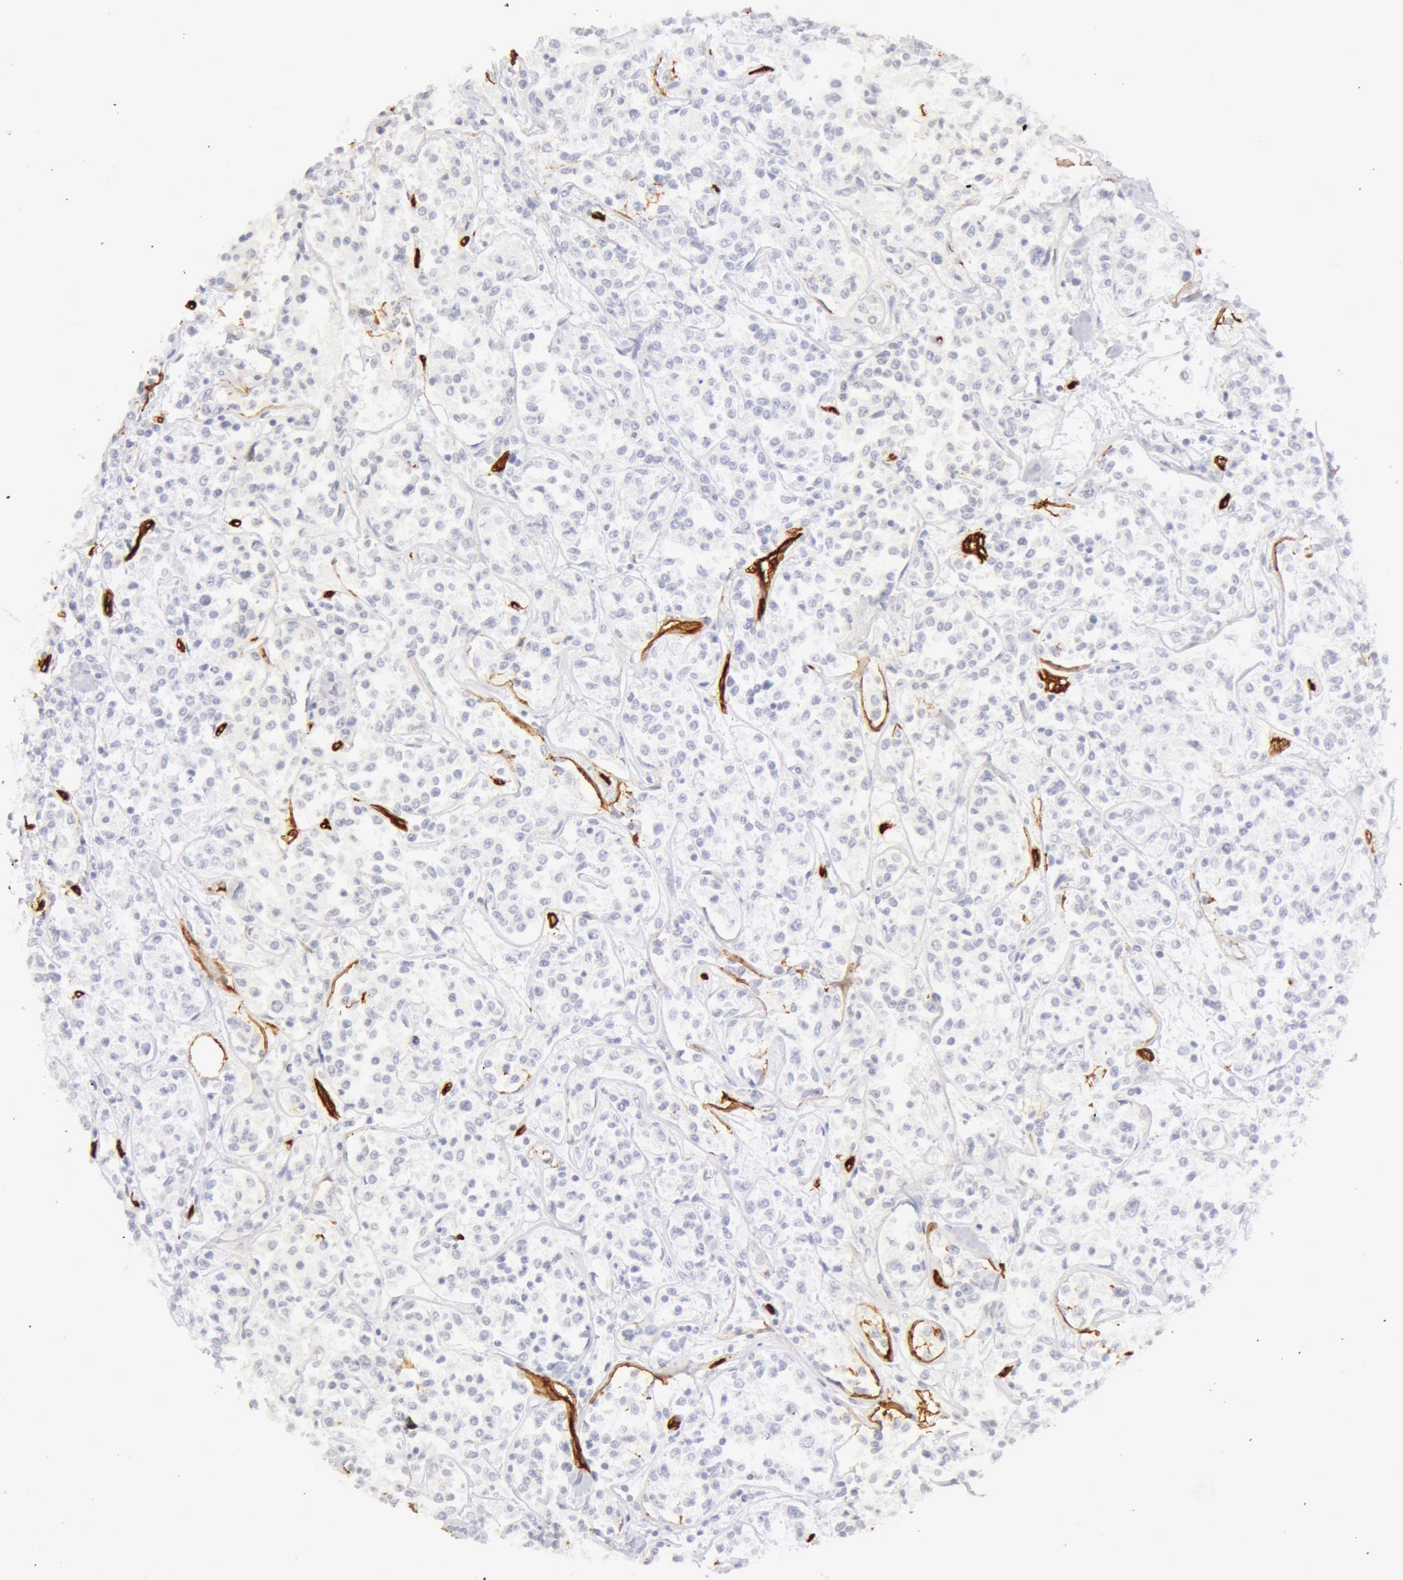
{"staining": {"intensity": "negative", "quantity": "none", "location": "none"}, "tissue": "lymphoma", "cell_type": "Tumor cells", "image_type": "cancer", "snomed": [{"axis": "morphology", "description": "Malignant lymphoma, non-Hodgkin's type, Low grade"}, {"axis": "topography", "description": "Small intestine"}], "caption": "Lymphoma stained for a protein using IHC demonstrates no expression tumor cells.", "gene": "AQP1", "patient": {"sex": "female", "age": 59}}